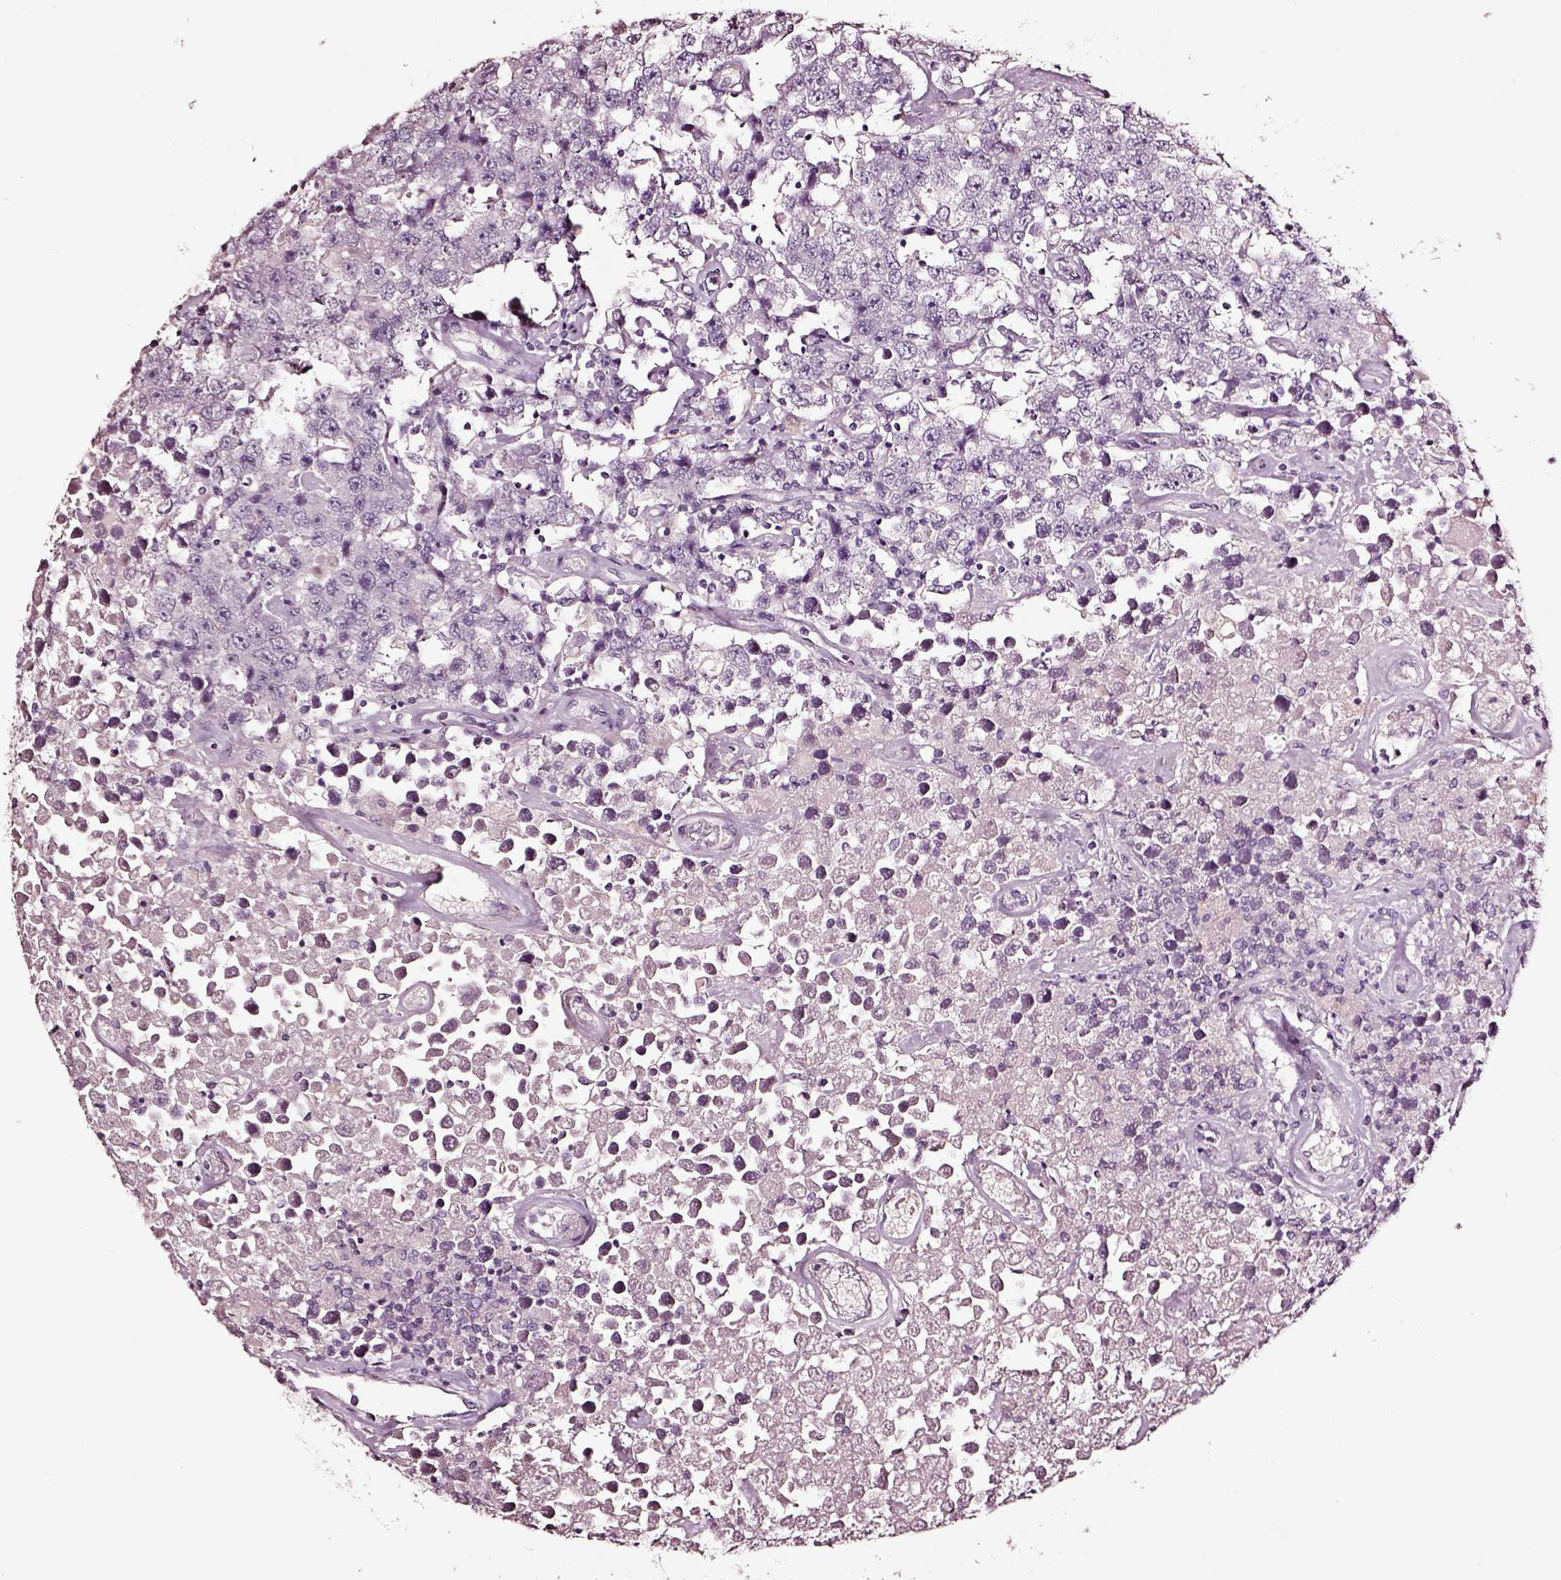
{"staining": {"intensity": "negative", "quantity": "none", "location": "none"}, "tissue": "testis cancer", "cell_type": "Tumor cells", "image_type": "cancer", "snomed": [{"axis": "morphology", "description": "Seminoma, NOS"}, {"axis": "topography", "description": "Testis"}], "caption": "A micrograph of testis cancer stained for a protein displays no brown staining in tumor cells.", "gene": "SMIM17", "patient": {"sex": "male", "age": 52}}